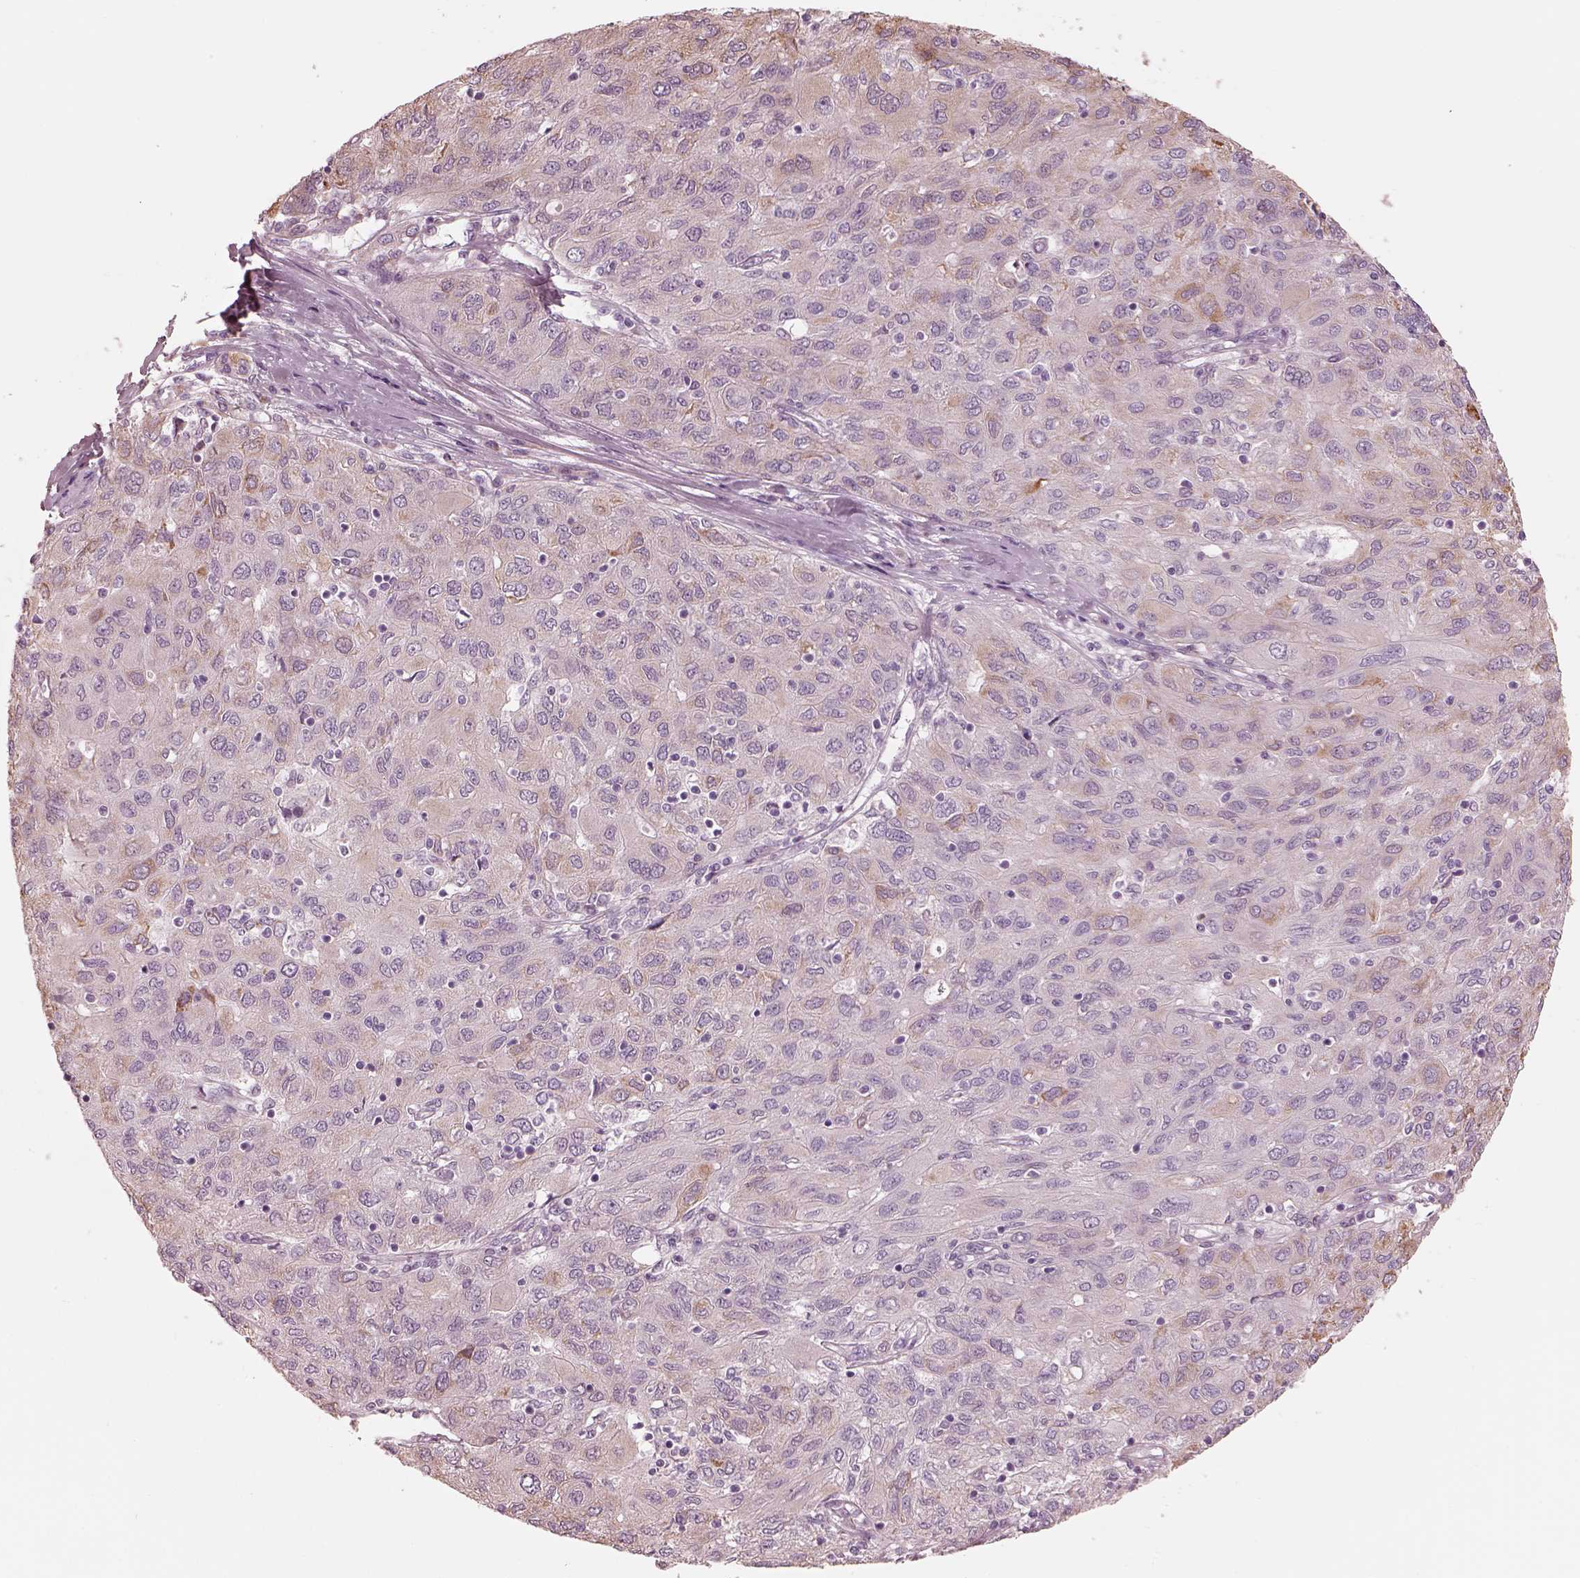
{"staining": {"intensity": "negative", "quantity": "none", "location": "none"}, "tissue": "ovarian cancer", "cell_type": "Tumor cells", "image_type": "cancer", "snomed": [{"axis": "morphology", "description": "Carcinoma, endometroid"}, {"axis": "topography", "description": "Ovary"}], "caption": "Micrograph shows no protein positivity in tumor cells of ovarian cancer (endometroid carcinoma) tissue.", "gene": "CADM2", "patient": {"sex": "female", "age": 50}}